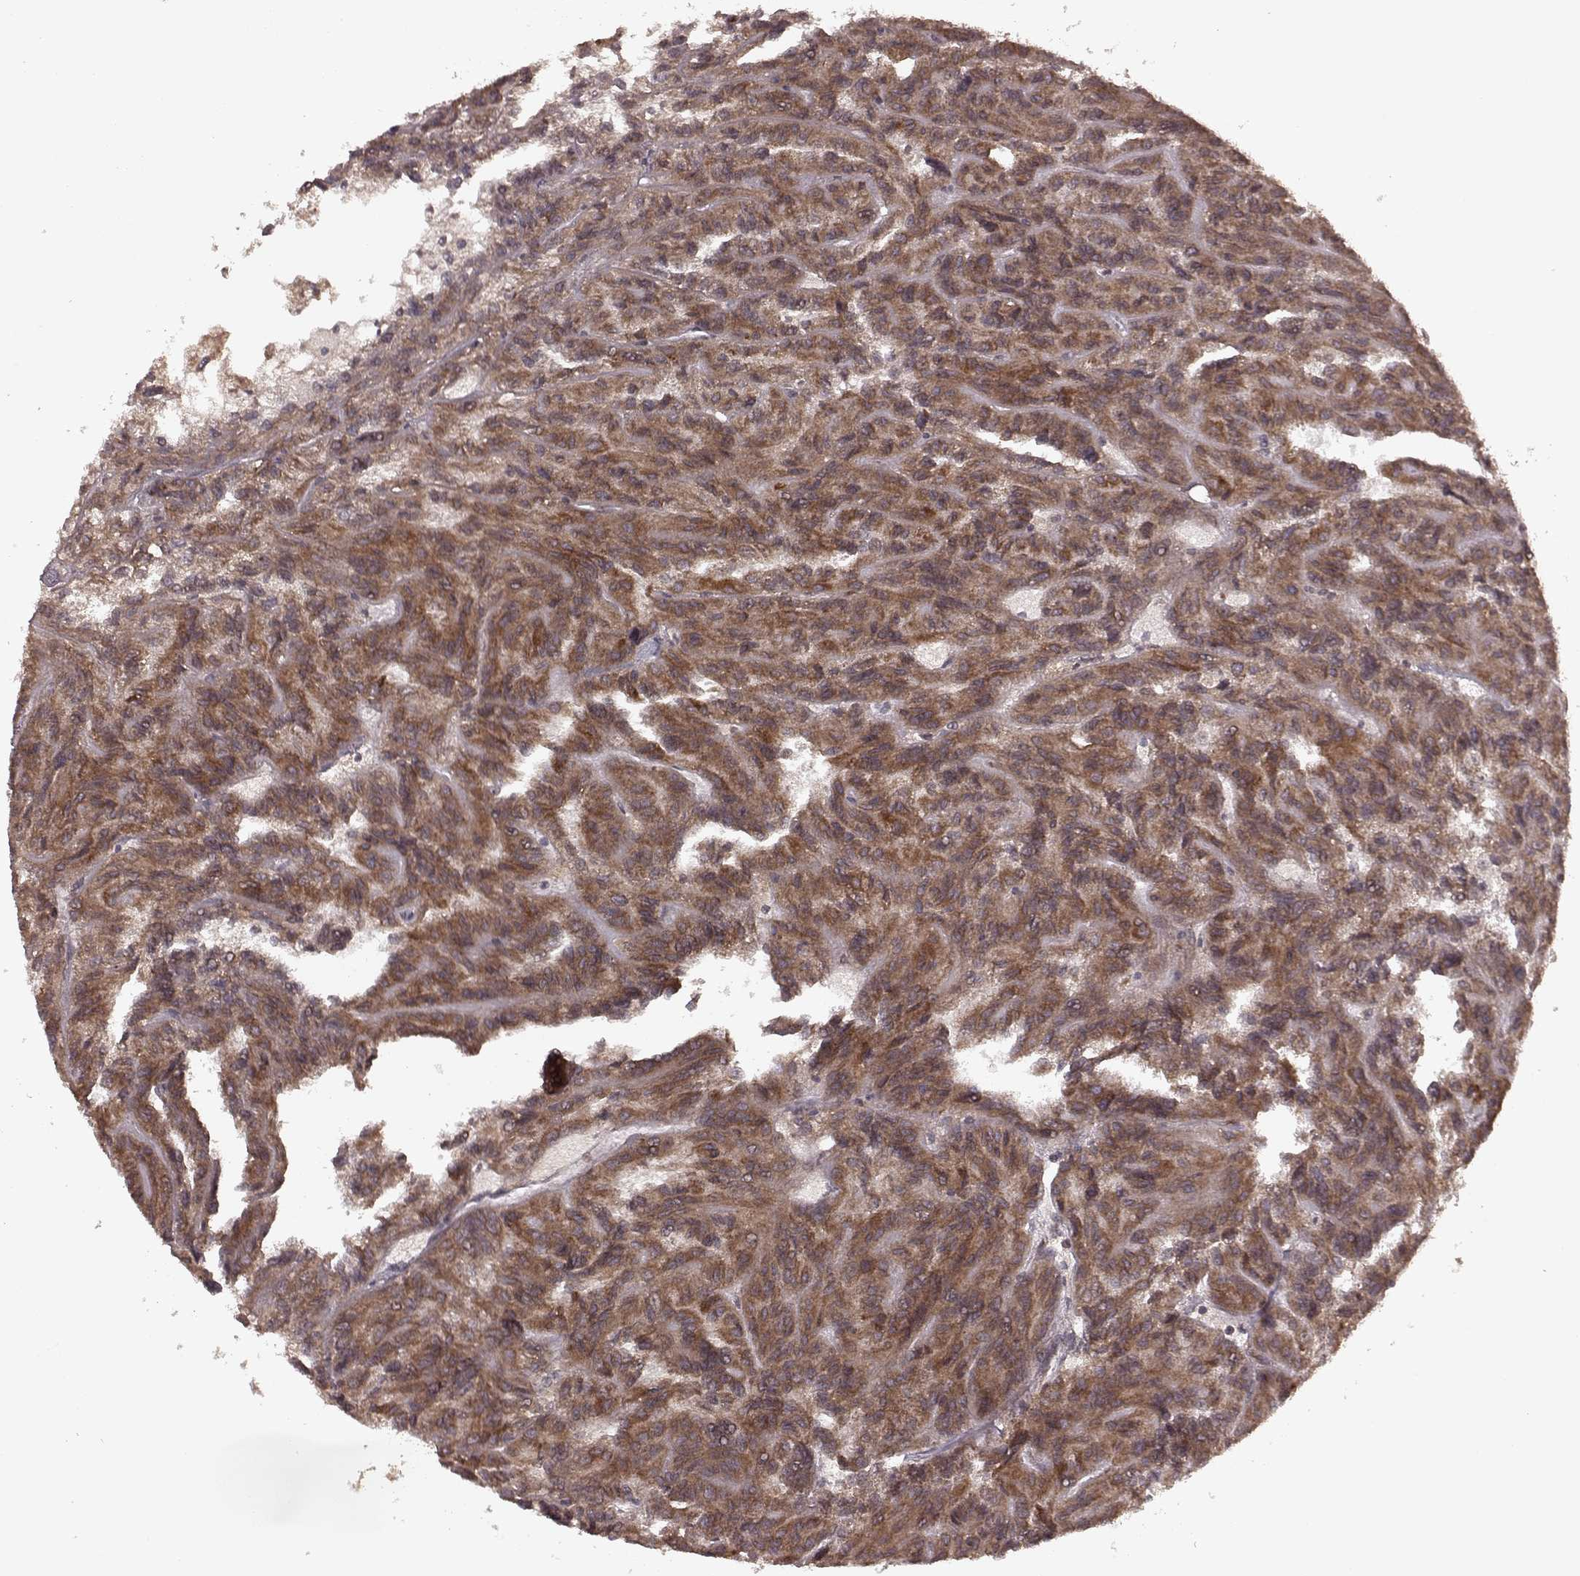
{"staining": {"intensity": "strong", "quantity": ">75%", "location": "cytoplasmic/membranous"}, "tissue": "renal cancer", "cell_type": "Tumor cells", "image_type": "cancer", "snomed": [{"axis": "morphology", "description": "Adenocarcinoma, NOS"}, {"axis": "topography", "description": "Kidney"}], "caption": "Renal cancer (adenocarcinoma) was stained to show a protein in brown. There is high levels of strong cytoplasmic/membranous expression in about >75% of tumor cells. The staining is performed using DAB brown chromogen to label protein expression. The nuclei are counter-stained blue using hematoxylin.", "gene": "AGPAT1", "patient": {"sex": "male", "age": 79}}